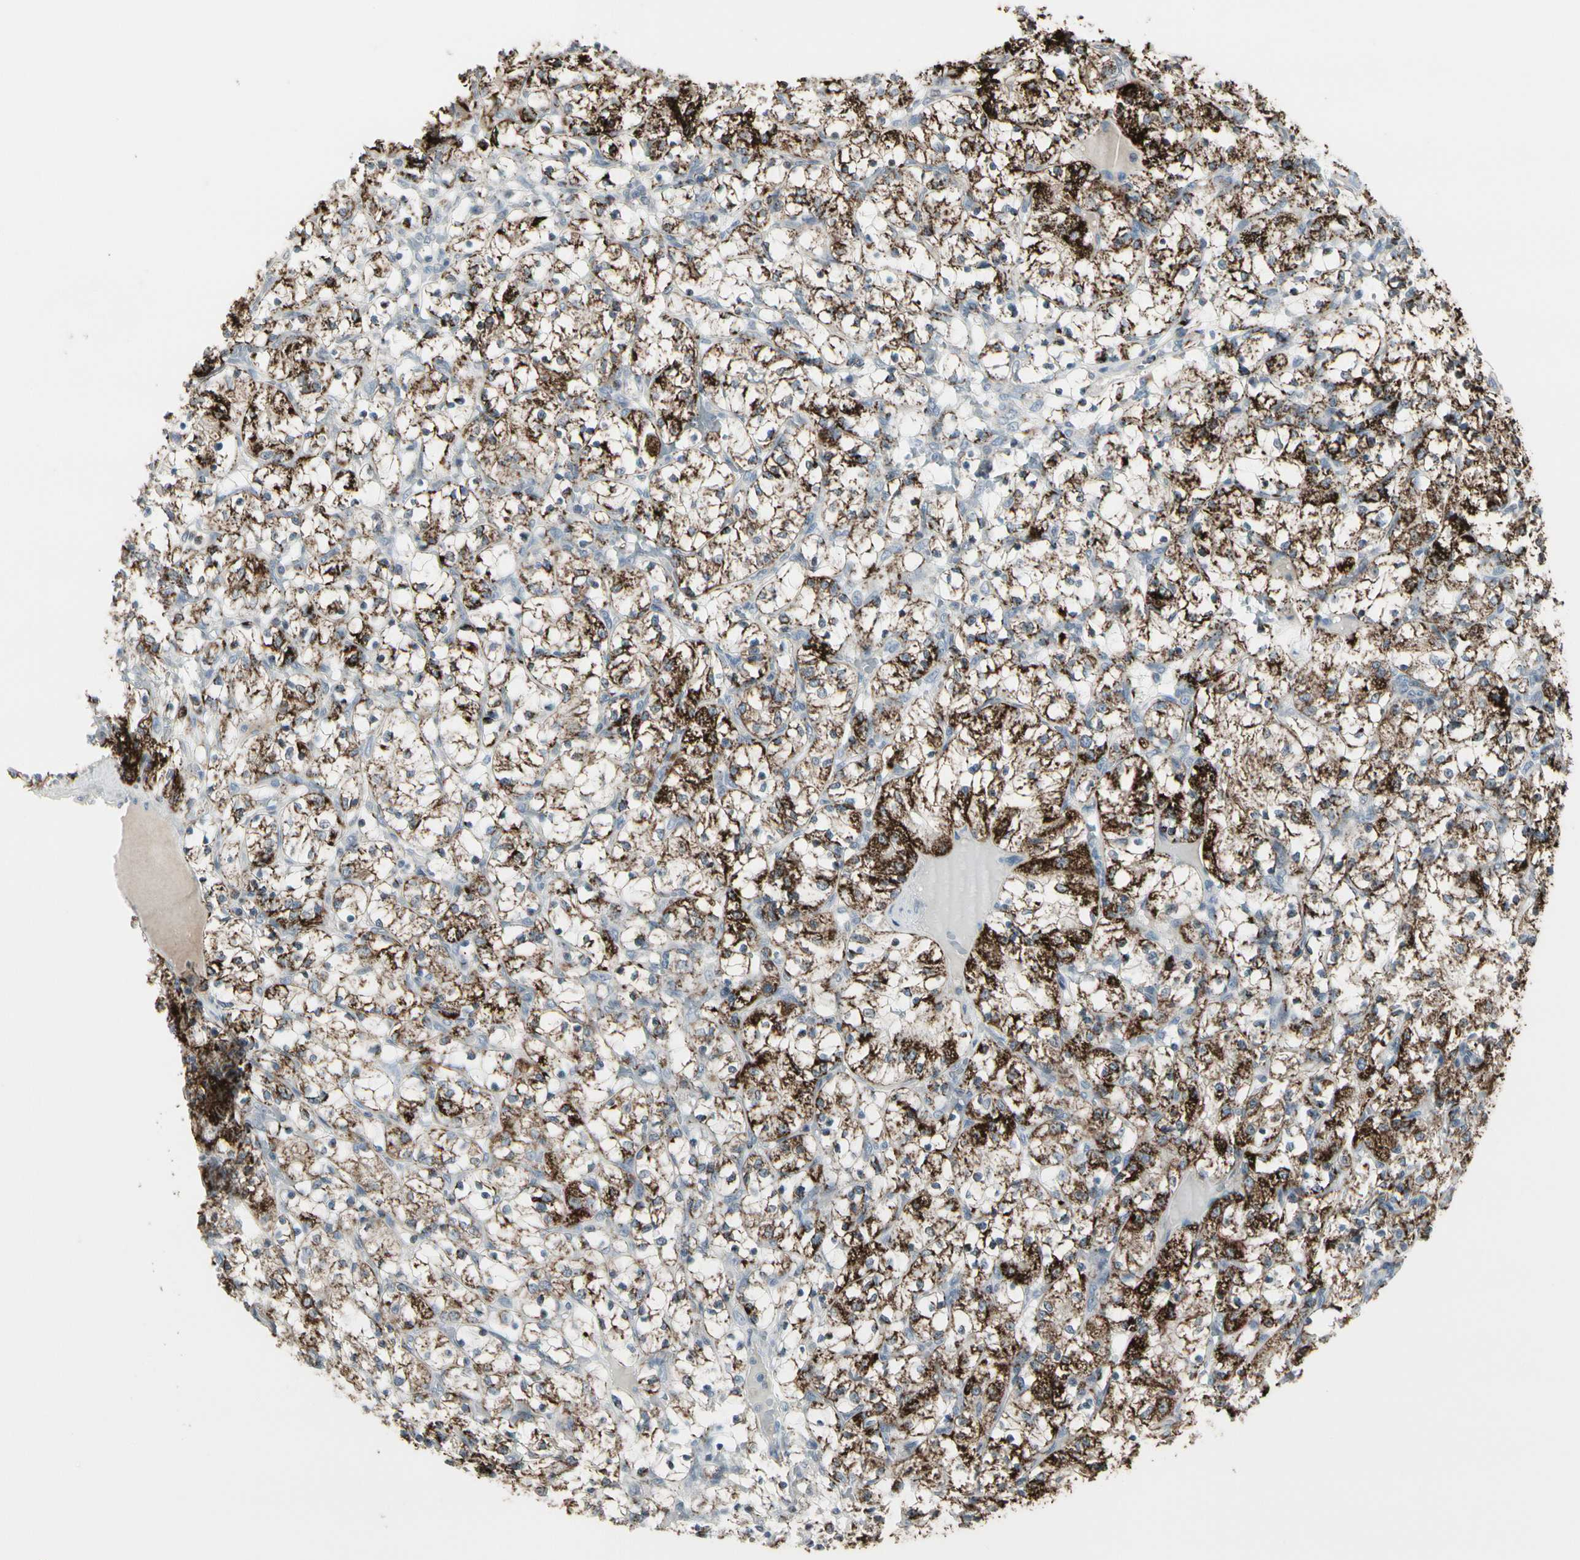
{"staining": {"intensity": "strong", "quantity": ">75%", "location": "cytoplasmic/membranous"}, "tissue": "renal cancer", "cell_type": "Tumor cells", "image_type": "cancer", "snomed": [{"axis": "morphology", "description": "Adenocarcinoma, NOS"}, {"axis": "topography", "description": "Kidney"}], "caption": "Human renal cancer stained with a brown dye demonstrates strong cytoplasmic/membranous positive positivity in about >75% of tumor cells.", "gene": "TMEM176A", "patient": {"sex": "female", "age": 69}}